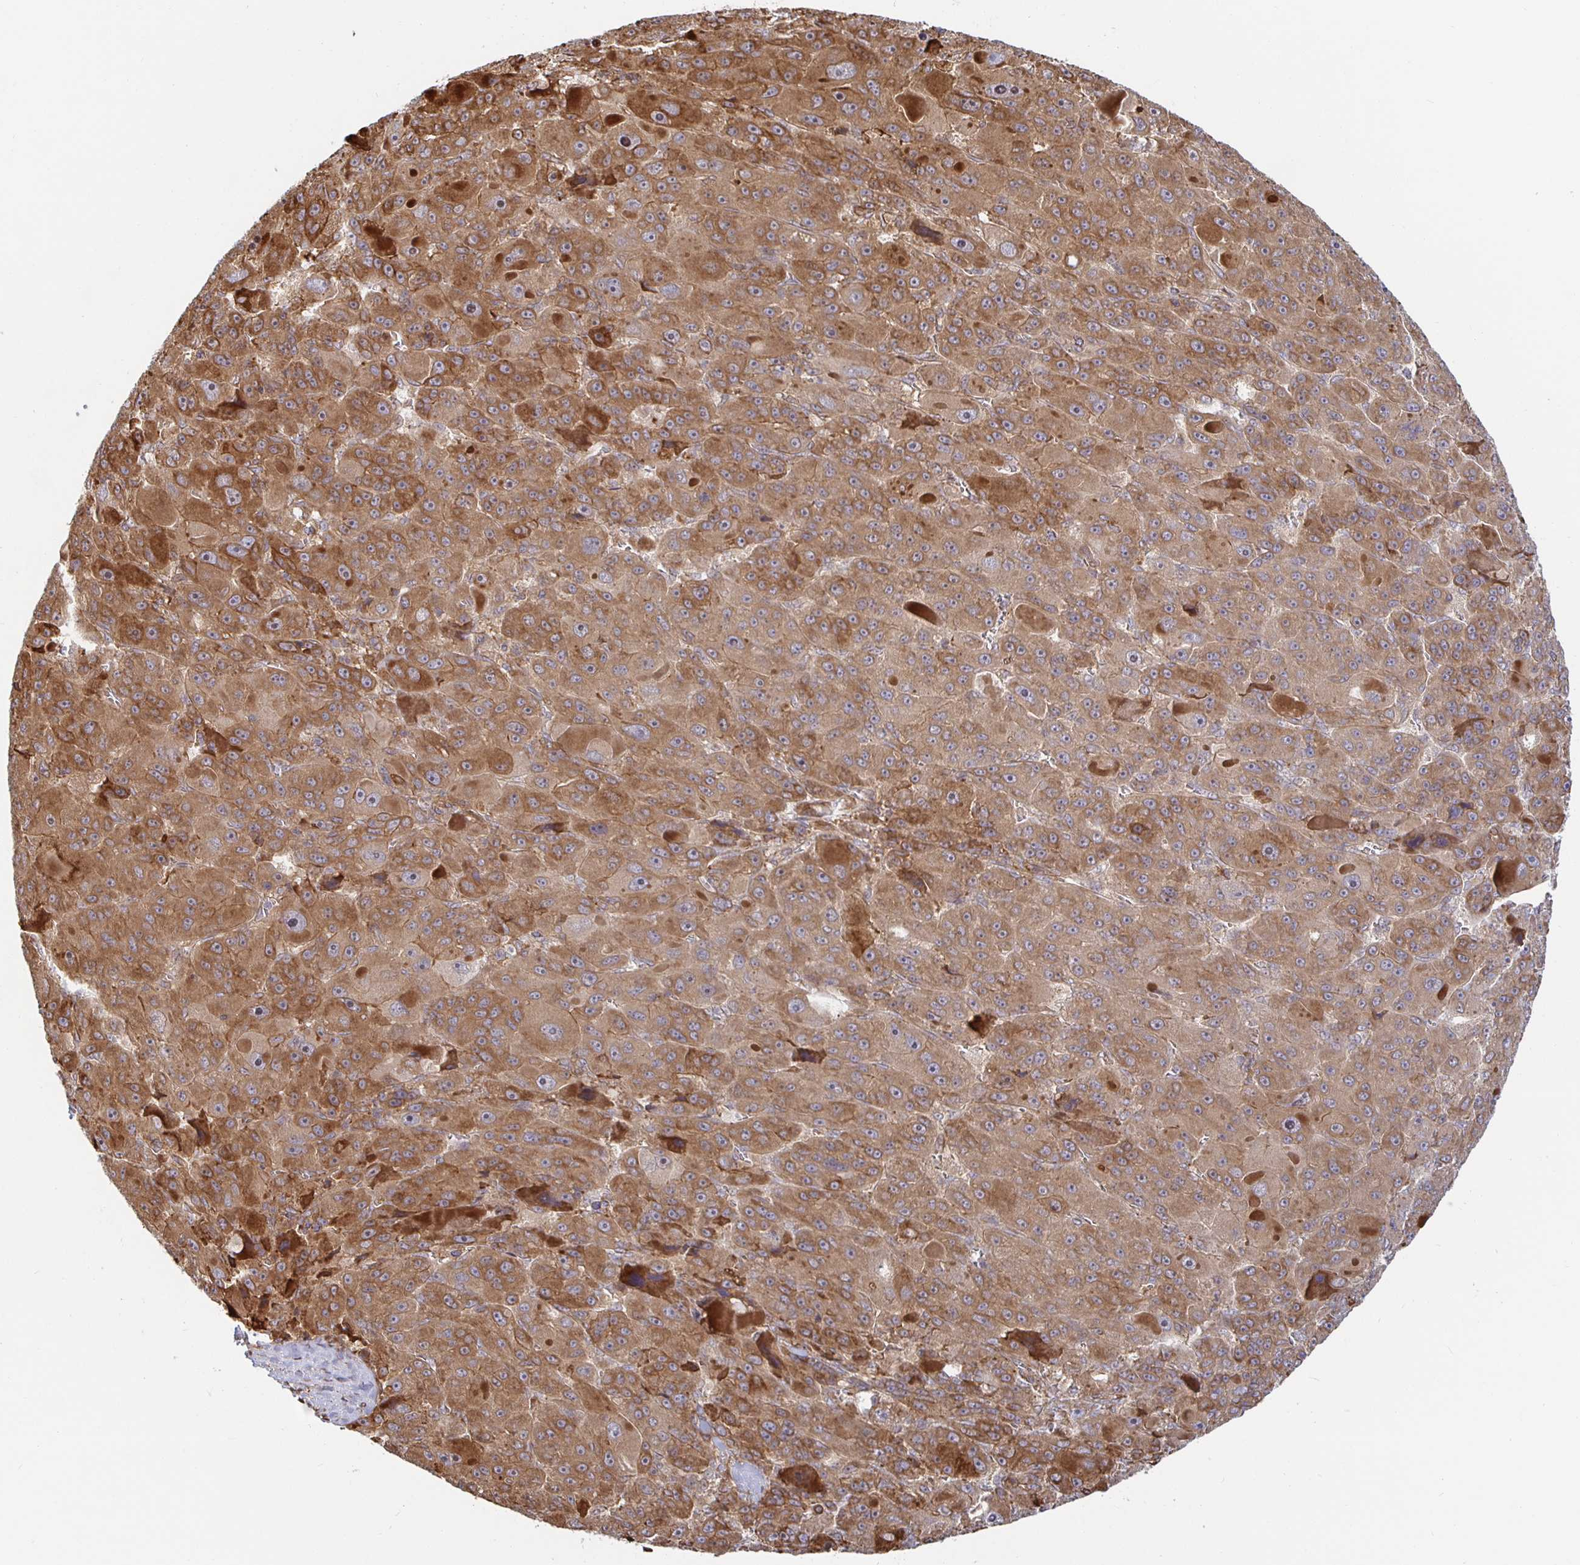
{"staining": {"intensity": "moderate", "quantity": ">75%", "location": "cytoplasmic/membranous"}, "tissue": "liver cancer", "cell_type": "Tumor cells", "image_type": "cancer", "snomed": [{"axis": "morphology", "description": "Carcinoma, Hepatocellular, NOS"}, {"axis": "topography", "description": "Liver"}], "caption": "IHC staining of liver cancer (hepatocellular carcinoma), which exhibits medium levels of moderate cytoplasmic/membranous expression in approximately >75% of tumor cells indicating moderate cytoplasmic/membranous protein staining. The staining was performed using DAB (3,3'-diaminobenzidine) (brown) for protein detection and nuclei were counterstained in hematoxylin (blue).", "gene": "STRAP", "patient": {"sex": "male", "age": 76}}